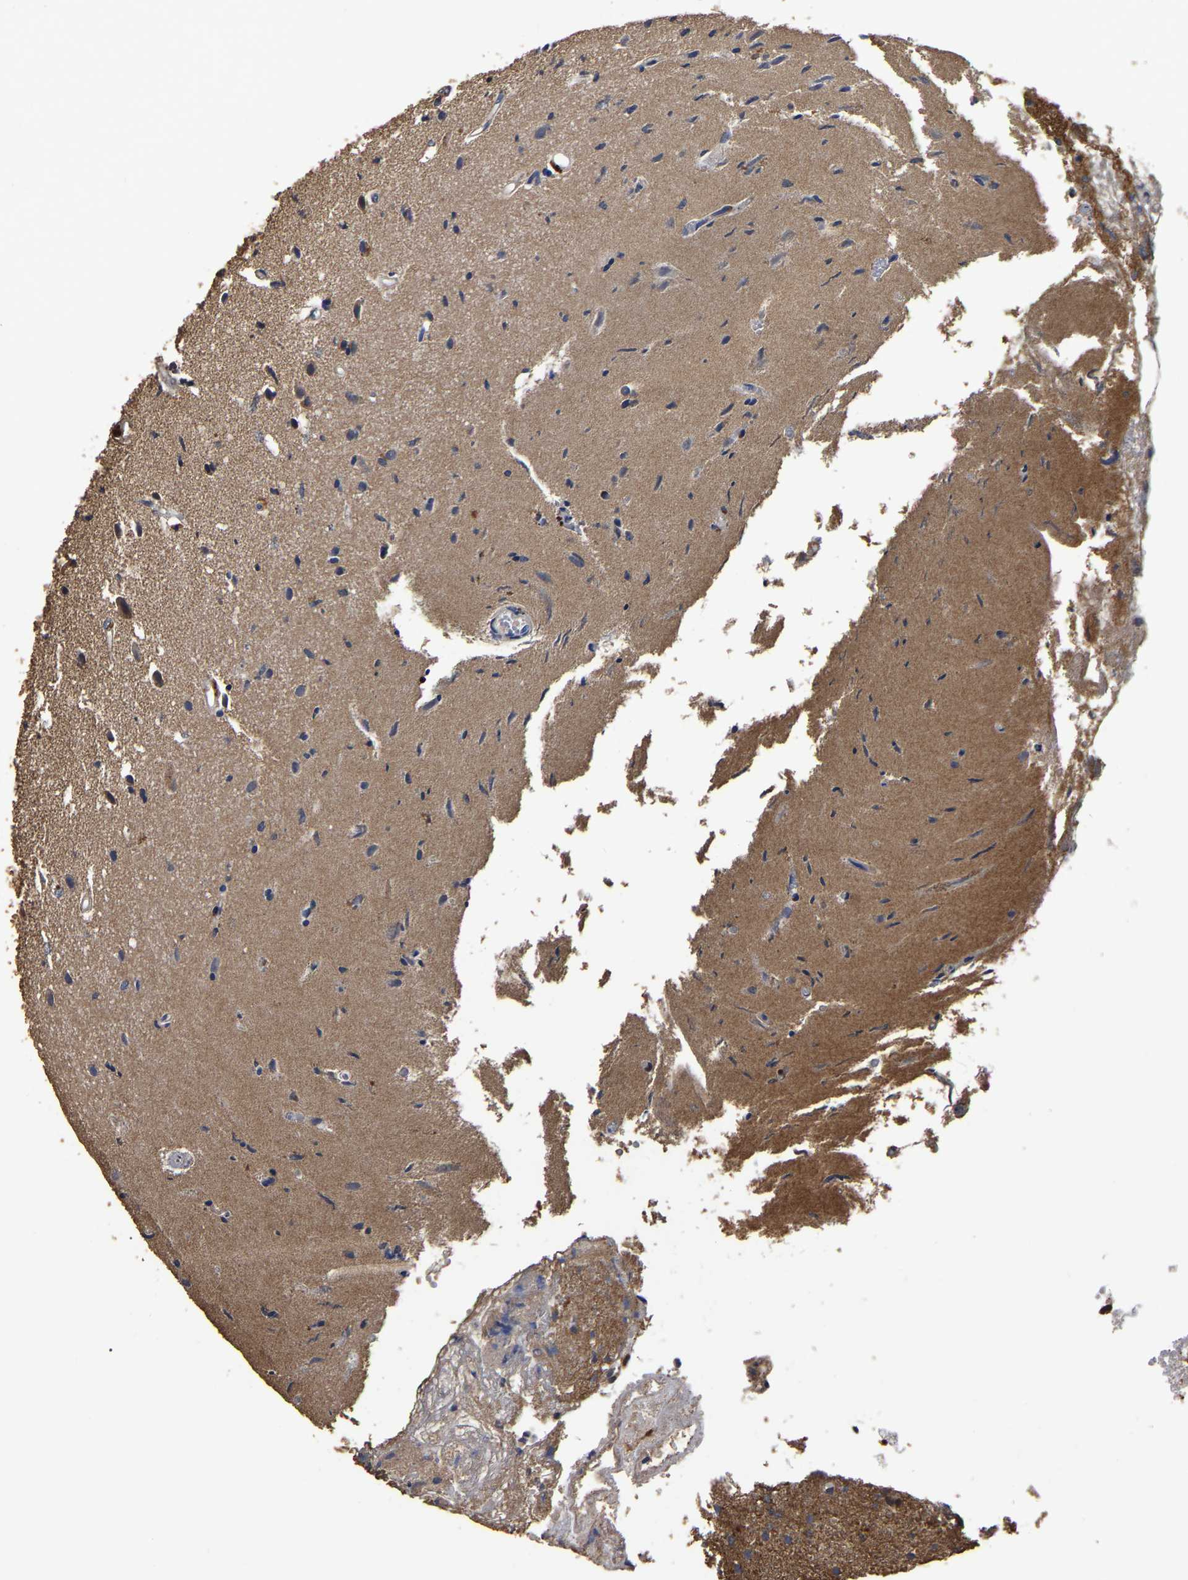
{"staining": {"intensity": "moderate", "quantity": ">75%", "location": "cytoplasmic/membranous"}, "tissue": "glioma", "cell_type": "Tumor cells", "image_type": "cancer", "snomed": [{"axis": "morphology", "description": "Glioma, malignant, High grade"}, {"axis": "topography", "description": "Brain"}], "caption": "Glioma was stained to show a protein in brown. There is medium levels of moderate cytoplasmic/membranous positivity in about >75% of tumor cells.", "gene": "STK32C", "patient": {"sex": "female", "age": 59}}